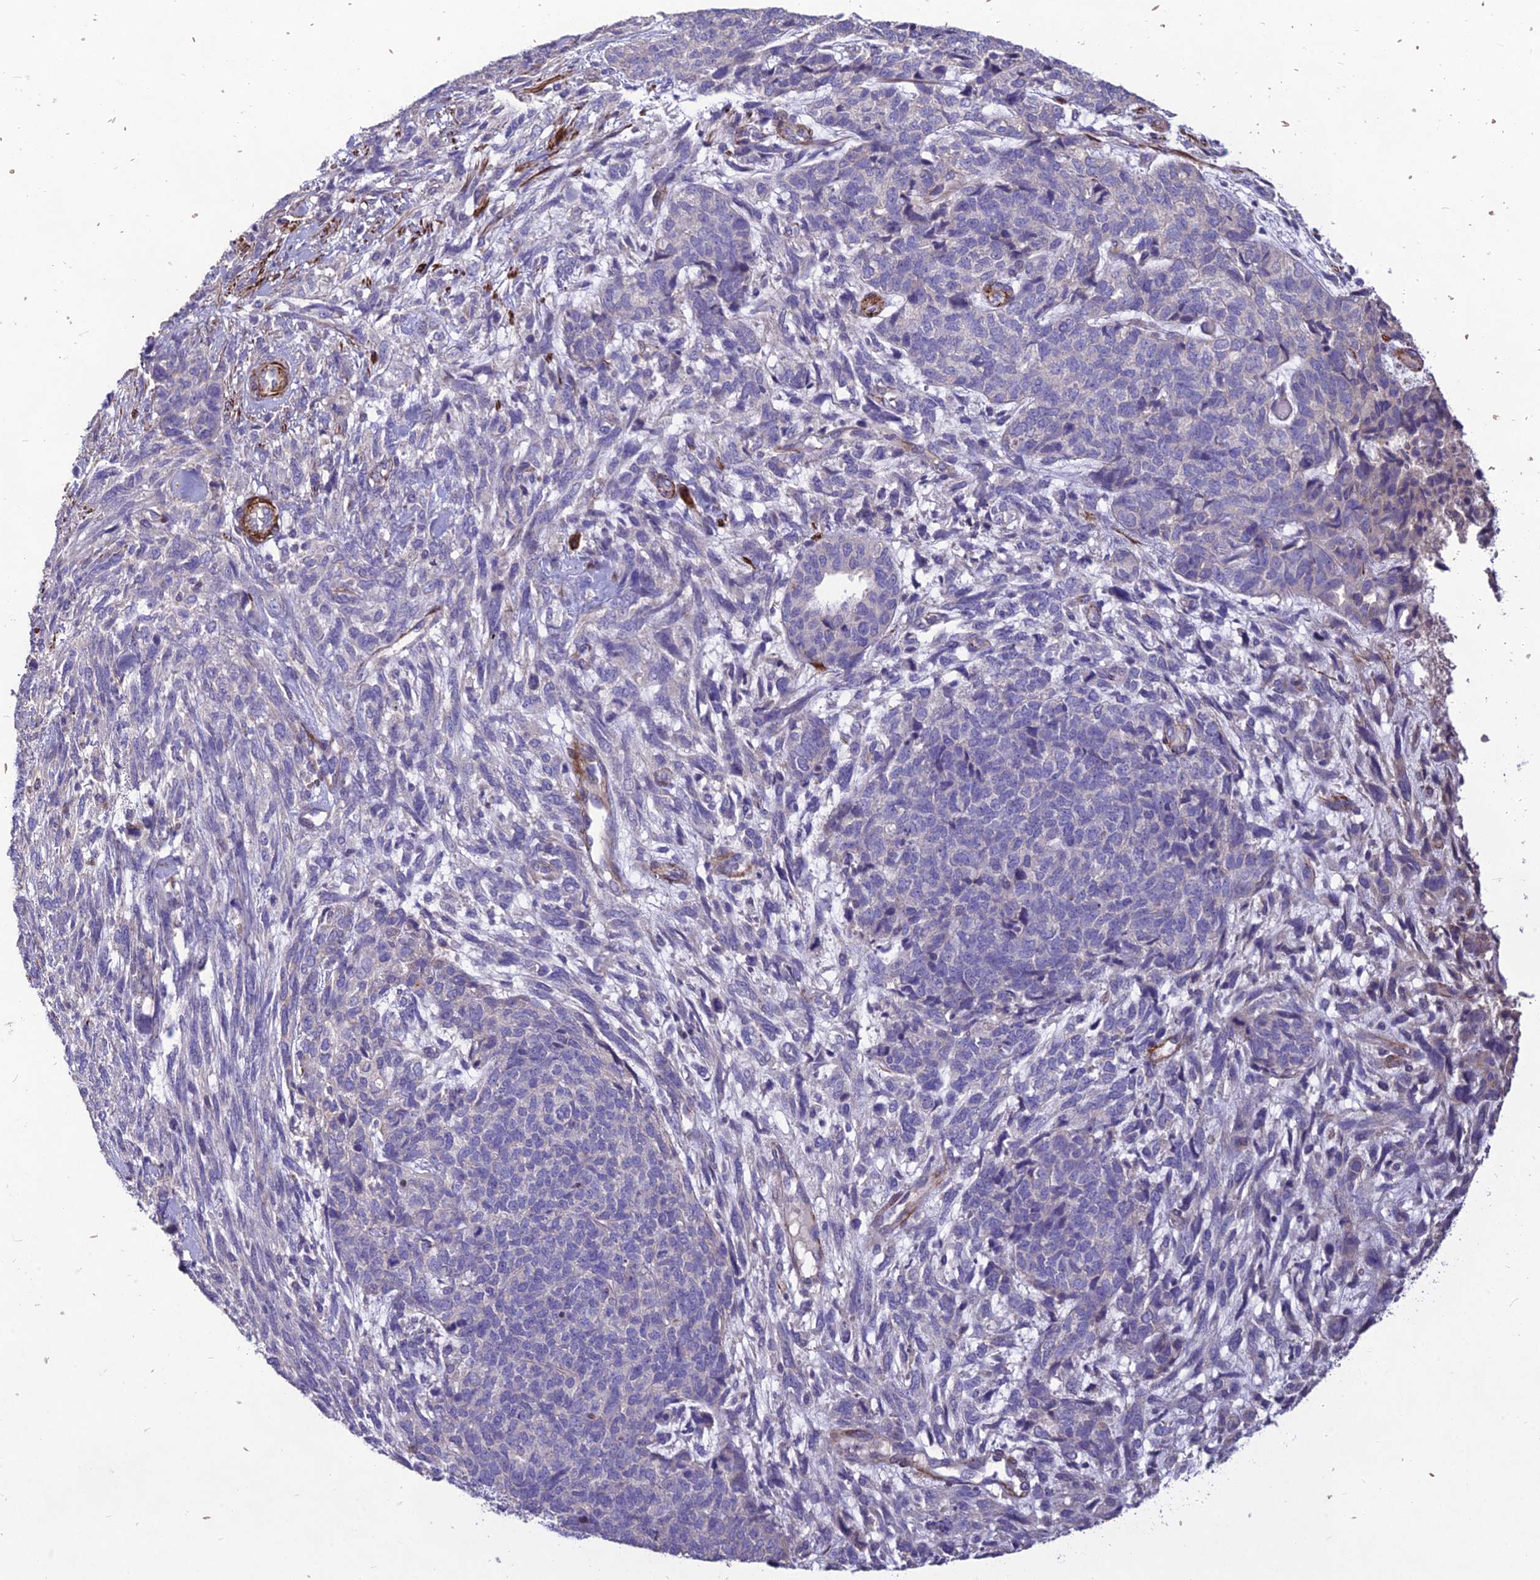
{"staining": {"intensity": "negative", "quantity": "none", "location": "none"}, "tissue": "cervical cancer", "cell_type": "Tumor cells", "image_type": "cancer", "snomed": [{"axis": "morphology", "description": "Squamous cell carcinoma, NOS"}, {"axis": "topography", "description": "Cervix"}], "caption": "An image of human cervical cancer (squamous cell carcinoma) is negative for staining in tumor cells.", "gene": "CLUH", "patient": {"sex": "female", "age": 63}}